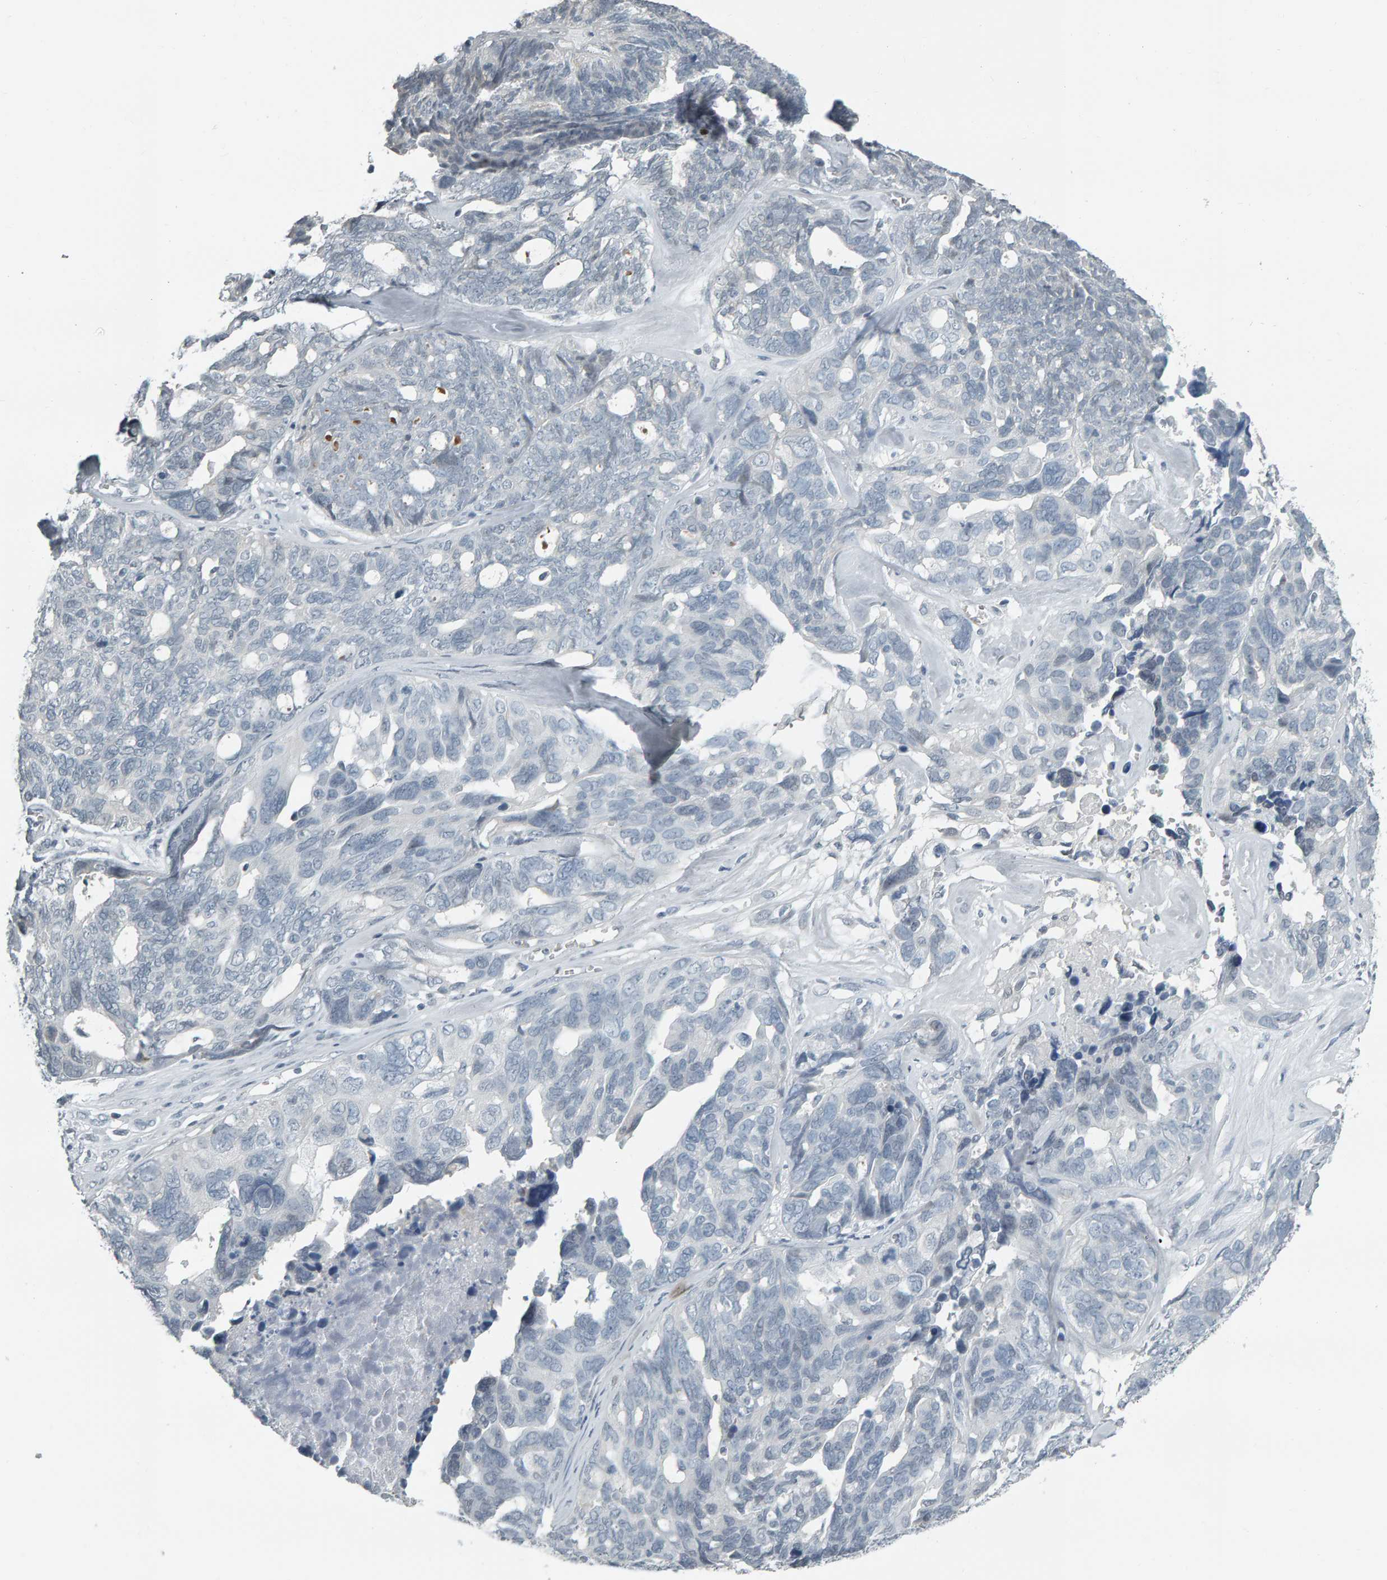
{"staining": {"intensity": "negative", "quantity": "none", "location": "none"}, "tissue": "ovarian cancer", "cell_type": "Tumor cells", "image_type": "cancer", "snomed": [{"axis": "morphology", "description": "Cystadenocarcinoma, serous, NOS"}, {"axis": "topography", "description": "Ovary"}], "caption": "The immunohistochemistry photomicrograph has no significant staining in tumor cells of ovarian cancer (serous cystadenocarcinoma) tissue. The staining was performed using DAB to visualize the protein expression in brown, while the nuclei were stained in blue with hematoxylin (Magnification: 20x).", "gene": "PYY", "patient": {"sex": "female", "age": 79}}